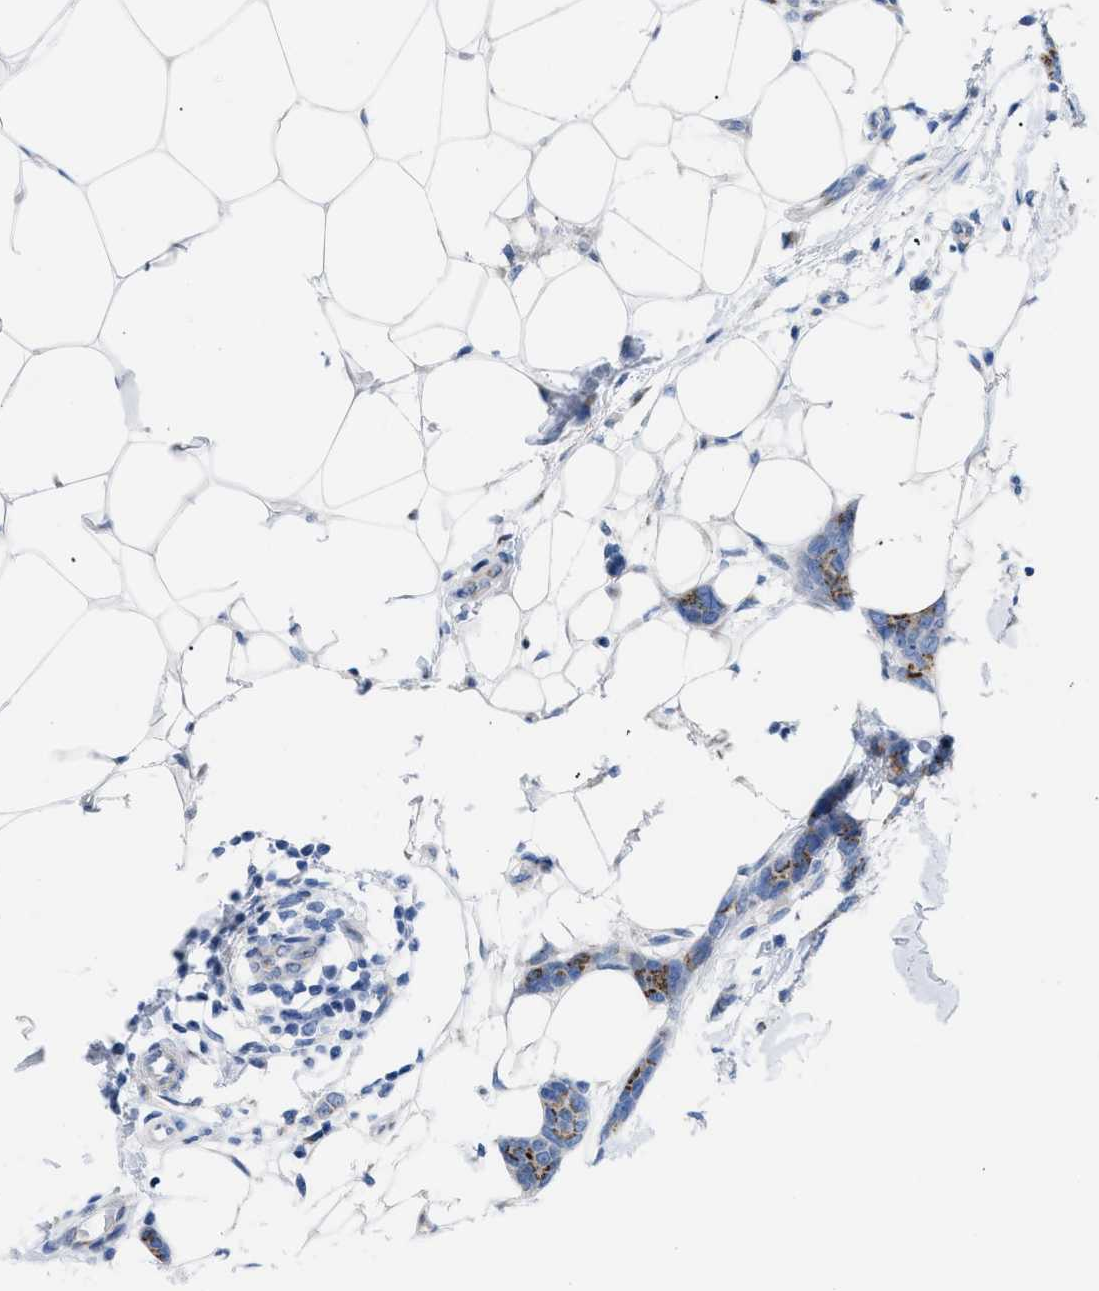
{"staining": {"intensity": "moderate", "quantity": ">75%", "location": "cytoplasmic/membranous"}, "tissue": "breast cancer", "cell_type": "Tumor cells", "image_type": "cancer", "snomed": [{"axis": "morphology", "description": "Lobular carcinoma"}, {"axis": "topography", "description": "Skin"}, {"axis": "topography", "description": "Breast"}], "caption": "Breast cancer stained for a protein shows moderate cytoplasmic/membranous positivity in tumor cells.", "gene": "TMEM17", "patient": {"sex": "female", "age": 46}}